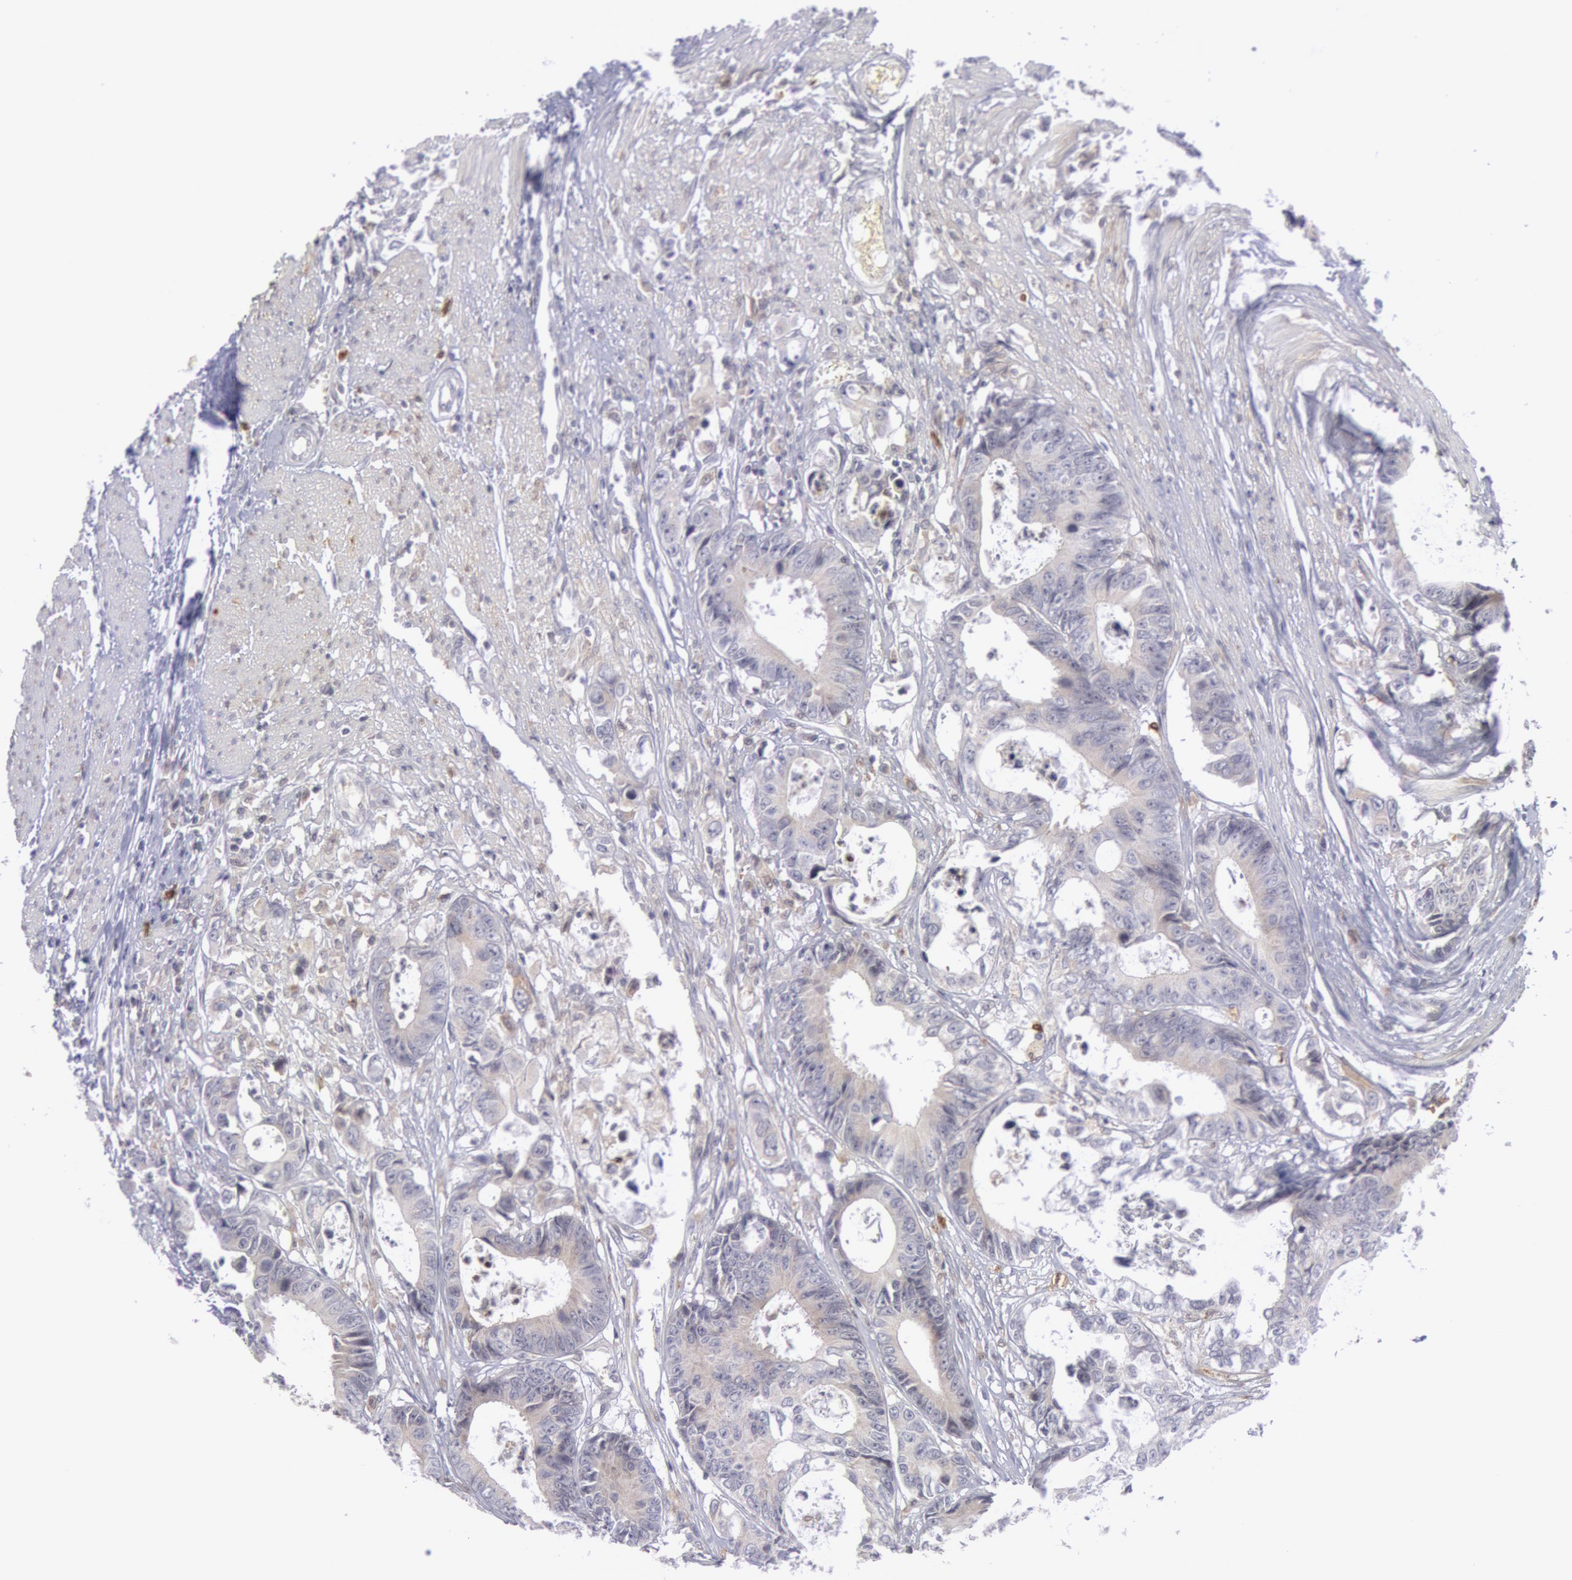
{"staining": {"intensity": "negative", "quantity": "none", "location": "none"}, "tissue": "colorectal cancer", "cell_type": "Tumor cells", "image_type": "cancer", "snomed": [{"axis": "morphology", "description": "Adenocarcinoma, NOS"}, {"axis": "topography", "description": "Rectum"}], "caption": "Immunohistochemistry image of human adenocarcinoma (colorectal) stained for a protein (brown), which displays no positivity in tumor cells. Nuclei are stained in blue.", "gene": "PTGS2", "patient": {"sex": "female", "age": 98}}